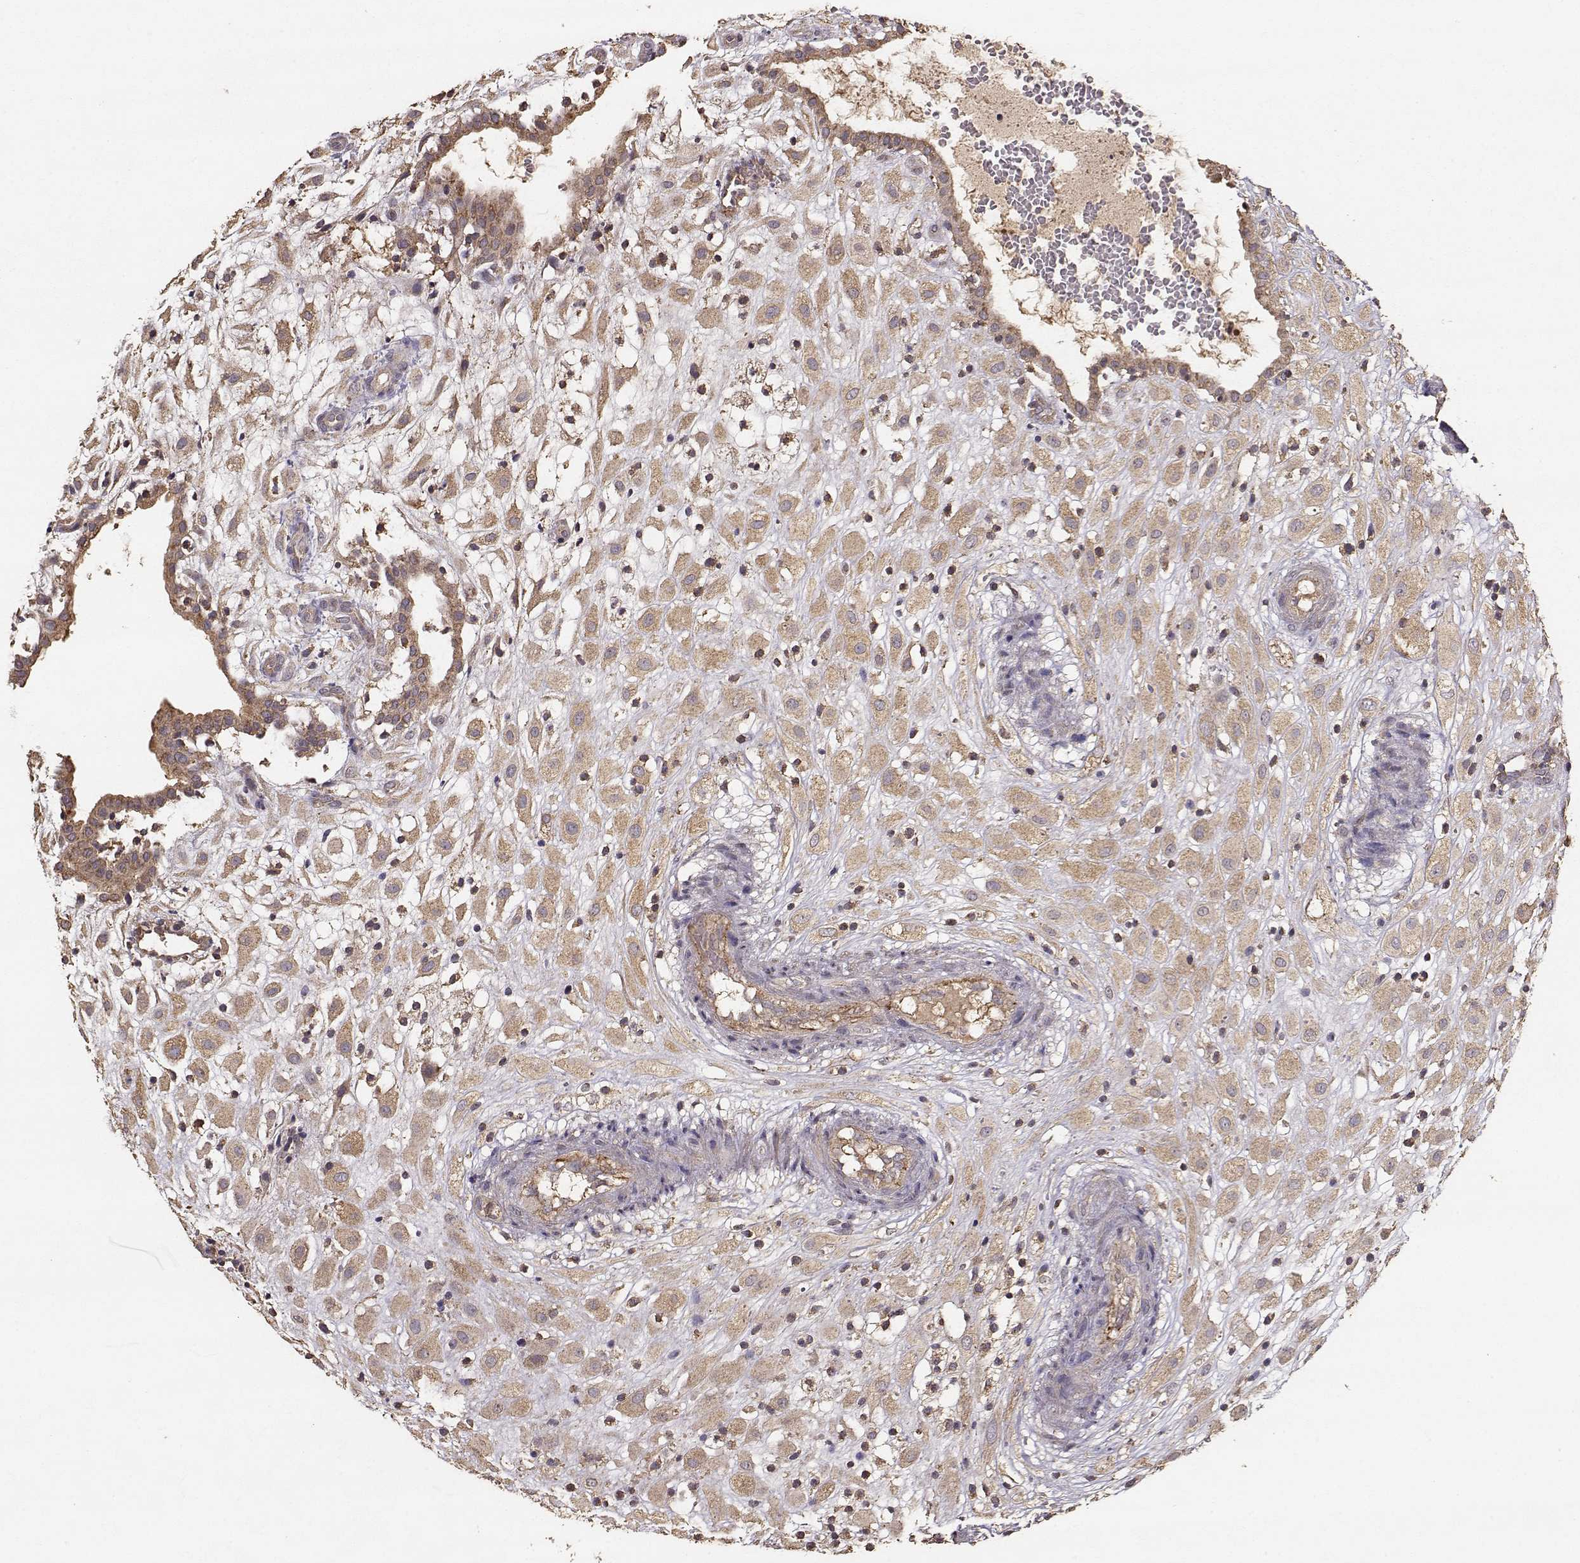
{"staining": {"intensity": "weak", "quantity": ">75%", "location": "cytoplasmic/membranous"}, "tissue": "placenta", "cell_type": "Decidual cells", "image_type": "normal", "snomed": [{"axis": "morphology", "description": "Normal tissue, NOS"}, {"axis": "topography", "description": "Placenta"}], "caption": "An immunohistochemistry histopathology image of benign tissue is shown. Protein staining in brown labels weak cytoplasmic/membranous positivity in placenta within decidual cells. The protein of interest is shown in brown color, while the nuclei are stained blue.", "gene": "TARS3", "patient": {"sex": "female", "age": 24}}